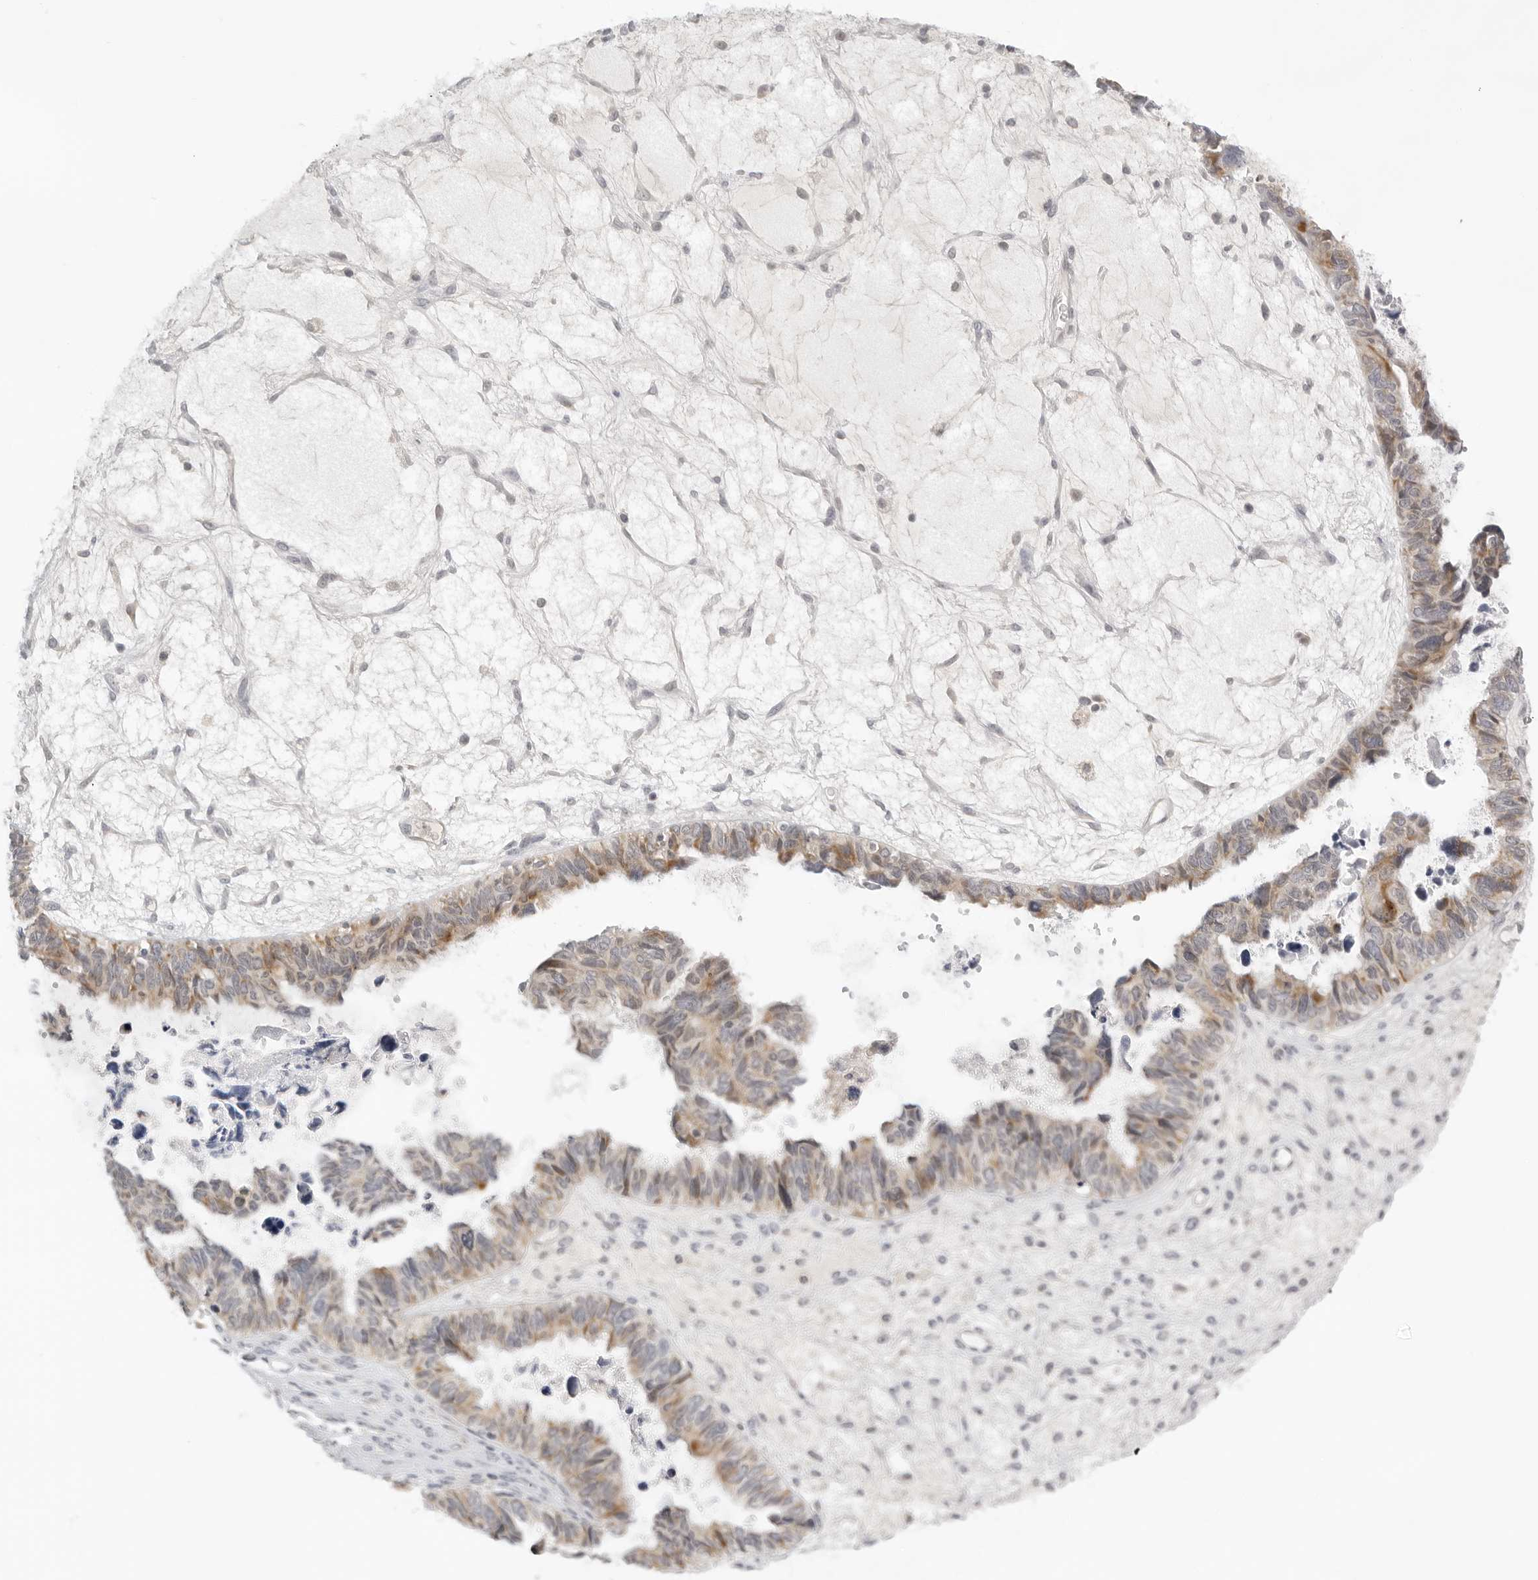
{"staining": {"intensity": "moderate", "quantity": ">75%", "location": "cytoplasmic/membranous"}, "tissue": "ovarian cancer", "cell_type": "Tumor cells", "image_type": "cancer", "snomed": [{"axis": "morphology", "description": "Cystadenocarcinoma, serous, NOS"}, {"axis": "topography", "description": "Ovary"}], "caption": "Immunohistochemical staining of human ovarian cancer (serous cystadenocarcinoma) displays moderate cytoplasmic/membranous protein expression in about >75% of tumor cells.", "gene": "ACP6", "patient": {"sex": "female", "age": 79}}